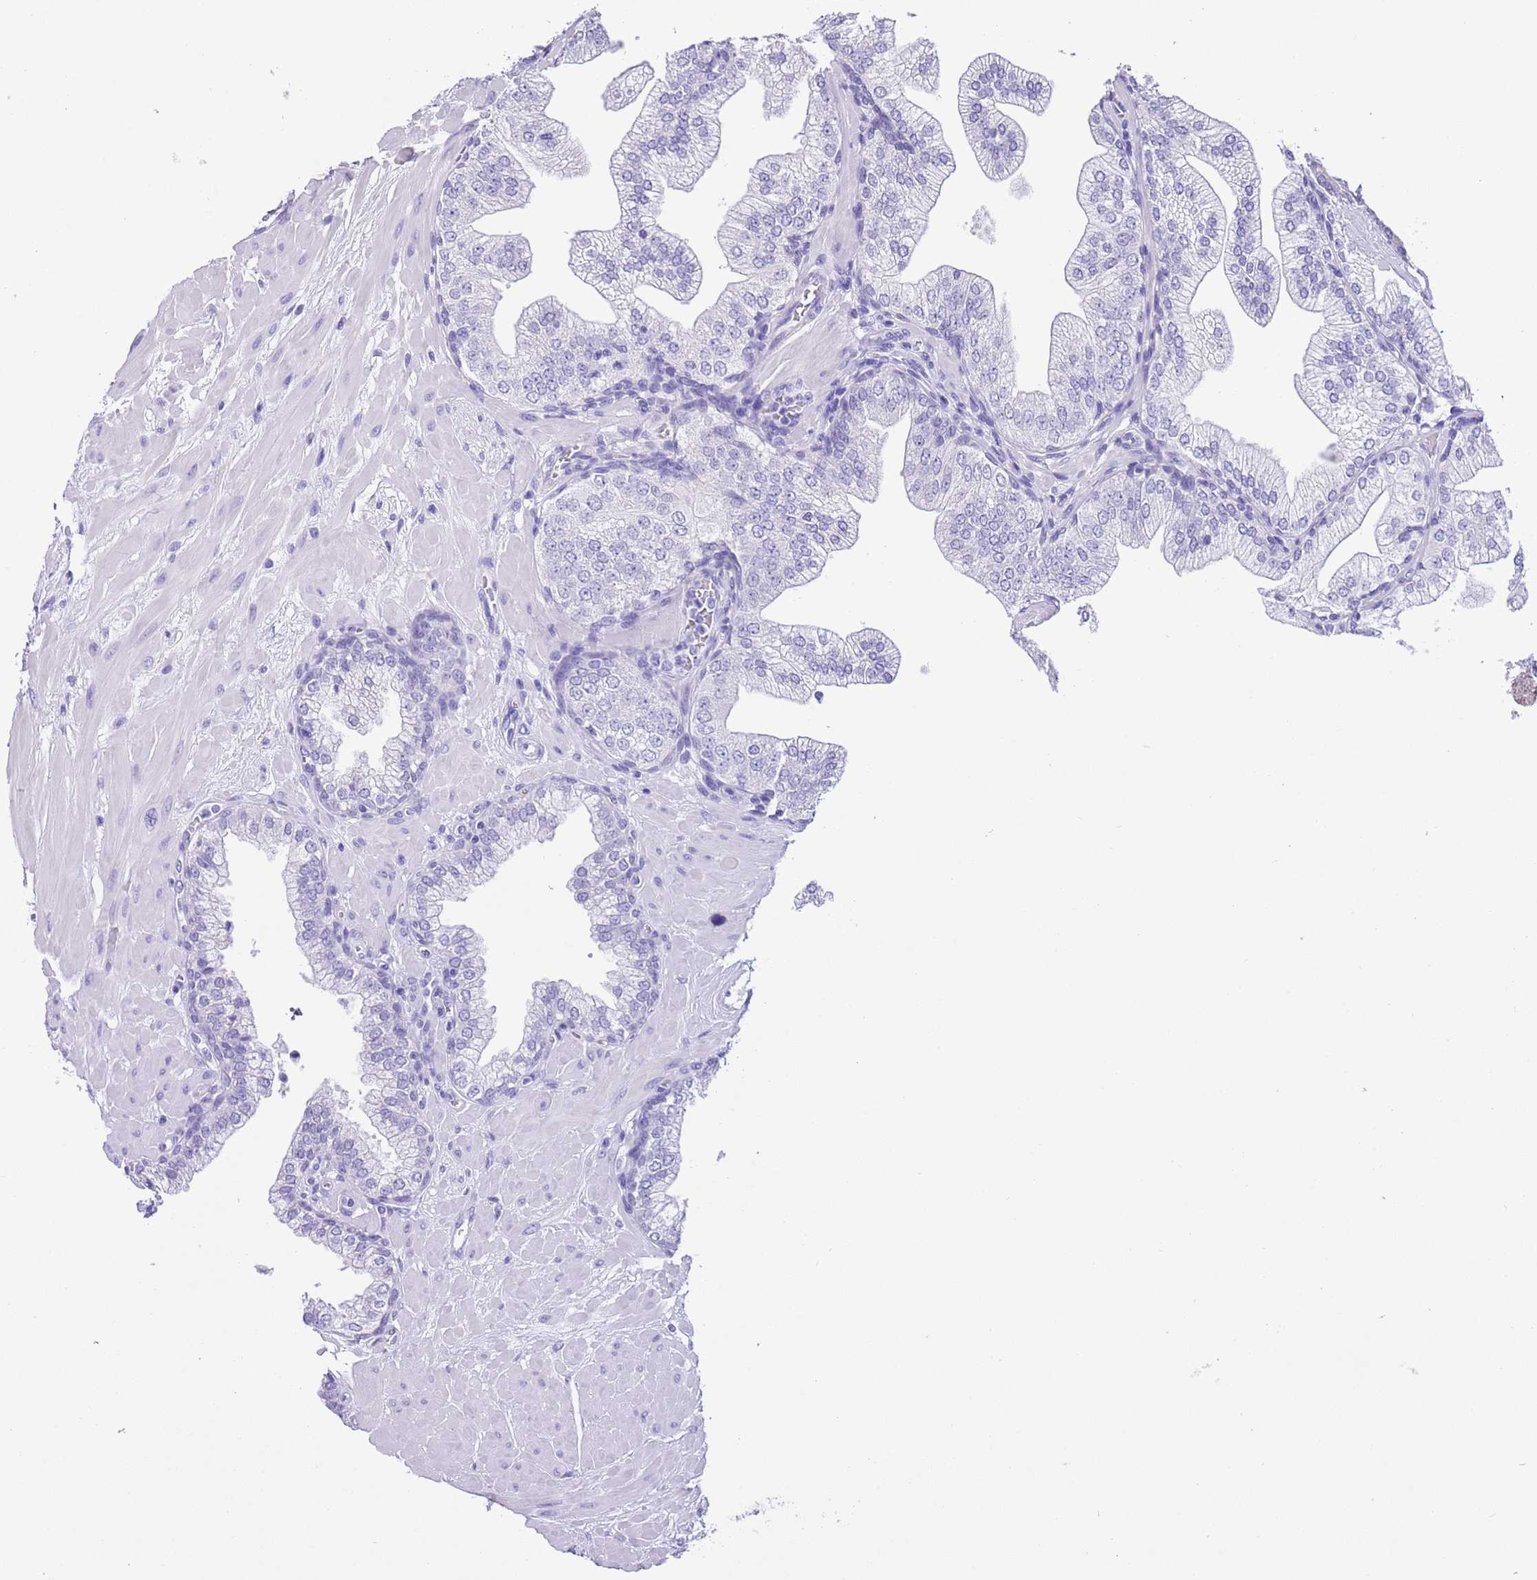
{"staining": {"intensity": "negative", "quantity": "none", "location": "none"}, "tissue": "prostate", "cell_type": "Glandular cells", "image_type": "normal", "snomed": [{"axis": "morphology", "description": "Normal tissue, NOS"}, {"axis": "topography", "description": "Prostate"}], "caption": "Image shows no significant protein staining in glandular cells of normal prostate. (Stains: DAB (3,3'-diaminobenzidine) immunohistochemistry (IHC) with hematoxylin counter stain, Microscopy: brightfield microscopy at high magnification).", "gene": "TMEM185A", "patient": {"sex": "male", "age": 60}}